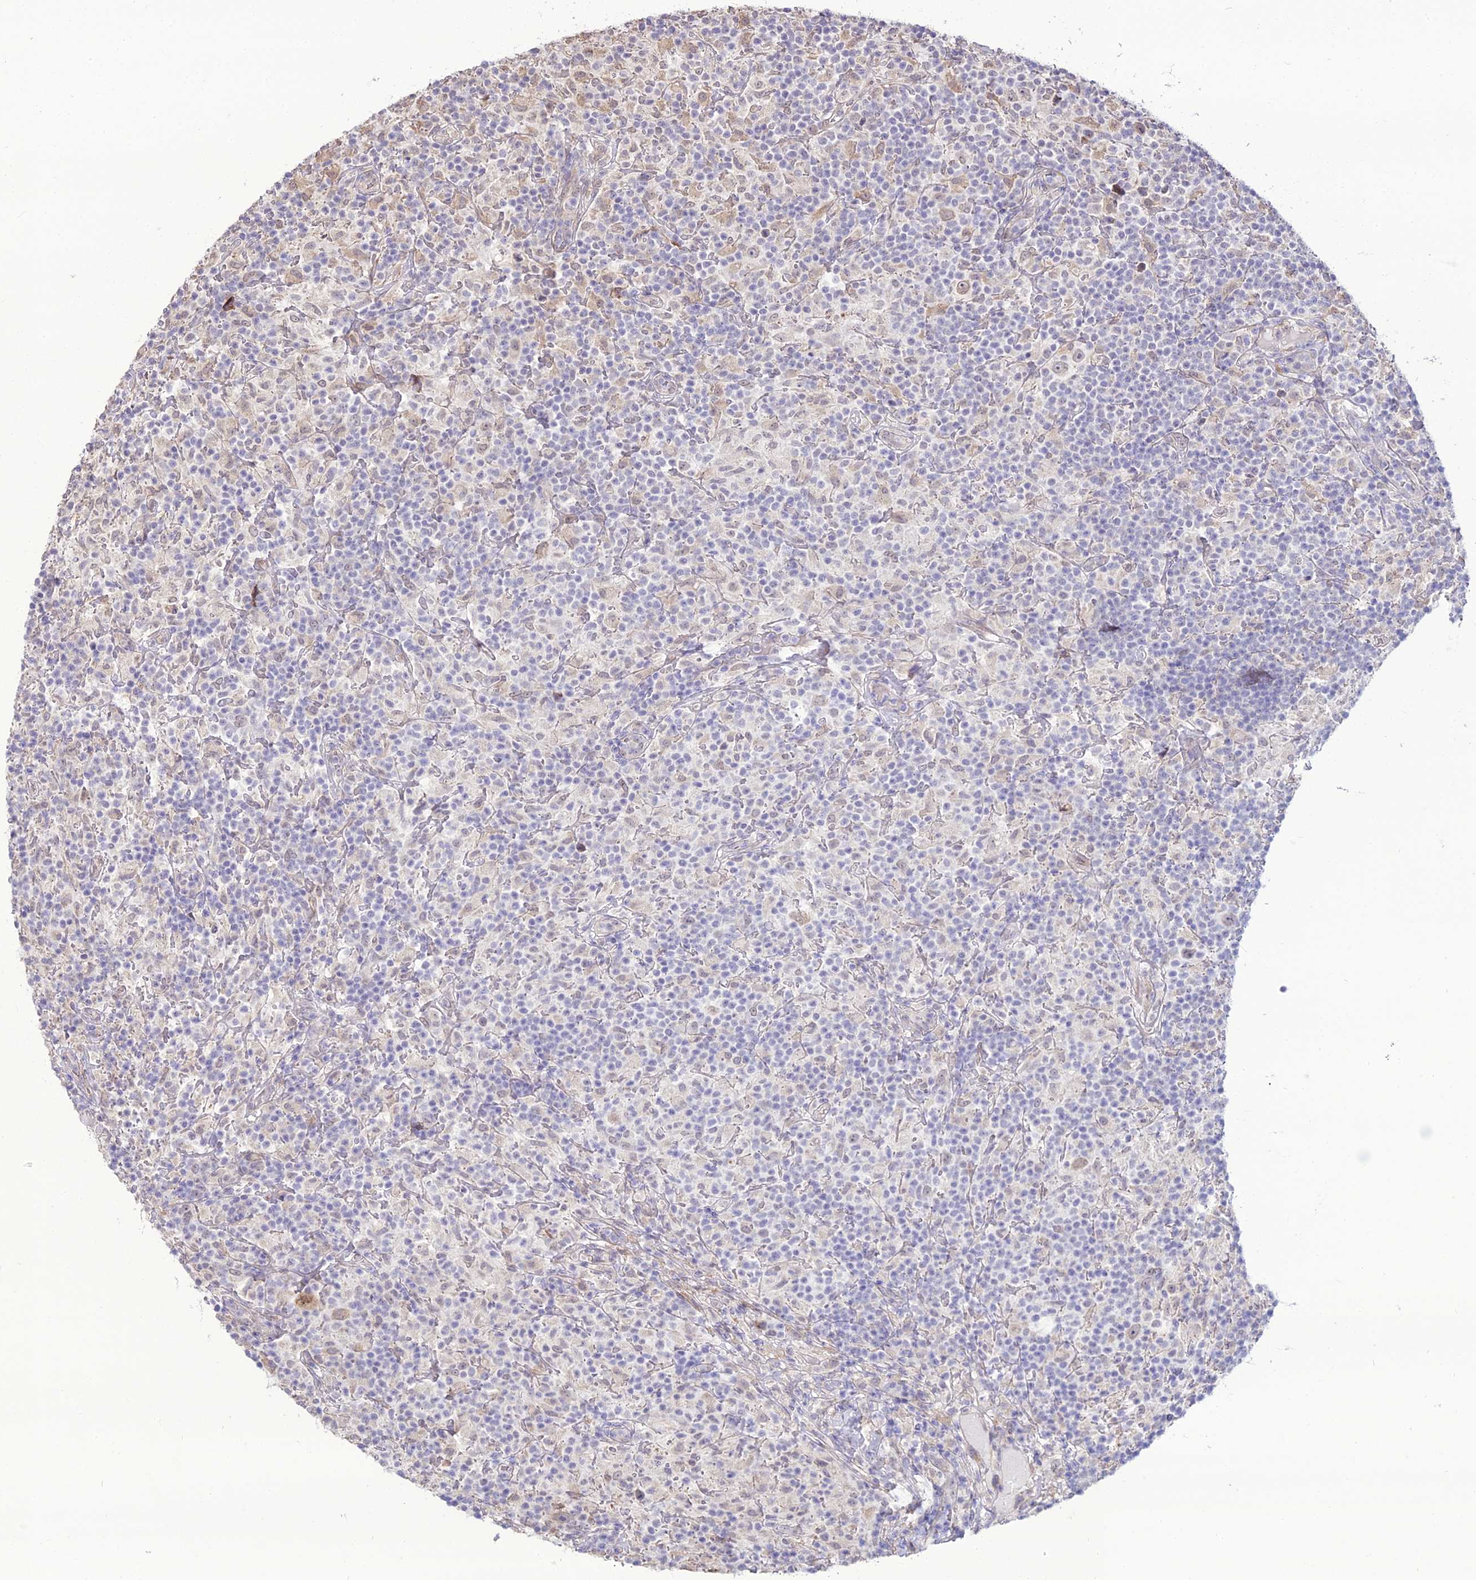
{"staining": {"intensity": "negative", "quantity": "none", "location": "none"}, "tissue": "lymphoma", "cell_type": "Tumor cells", "image_type": "cancer", "snomed": [{"axis": "morphology", "description": "Hodgkin's disease, NOS"}, {"axis": "topography", "description": "Lymph node"}], "caption": "Human lymphoma stained for a protein using IHC reveals no staining in tumor cells.", "gene": "TROAP", "patient": {"sex": "male", "age": 70}}